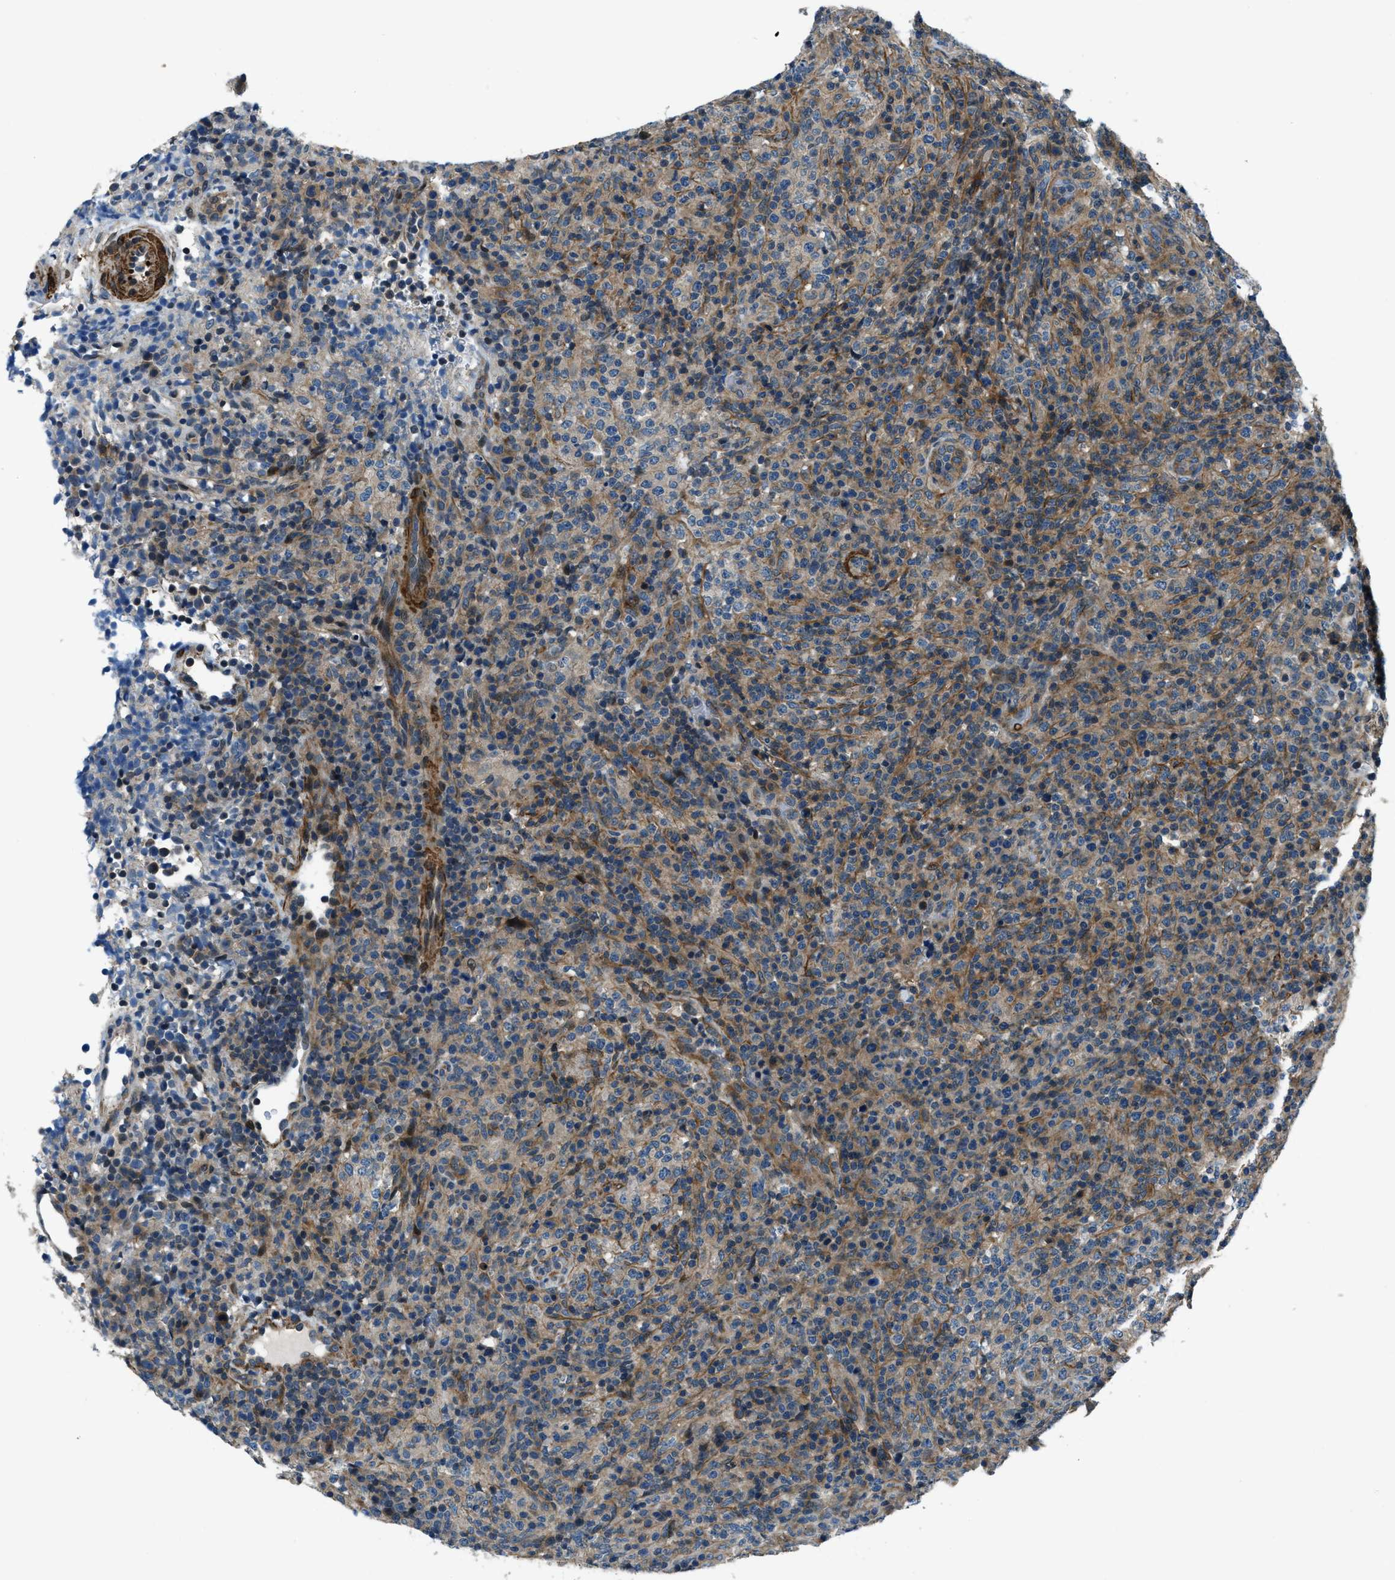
{"staining": {"intensity": "moderate", "quantity": "25%-75%", "location": "cytoplasmic/membranous"}, "tissue": "lymphoma", "cell_type": "Tumor cells", "image_type": "cancer", "snomed": [{"axis": "morphology", "description": "Malignant lymphoma, non-Hodgkin's type, High grade"}, {"axis": "topography", "description": "Lymph node"}], "caption": "Protein analysis of malignant lymphoma, non-Hodgkin's type (high-grade) tissue exhibits moderate cytoplasmic/membranous positivity in approximately 25%-75% of tumor cells. The protein of interest is stained brown, and the nuclei are stained in blue (DAB IHC with brightfield microscopy, high magnification).", "gene": "NUDCD3", "patient": {"sex": "female", "age": 76}}